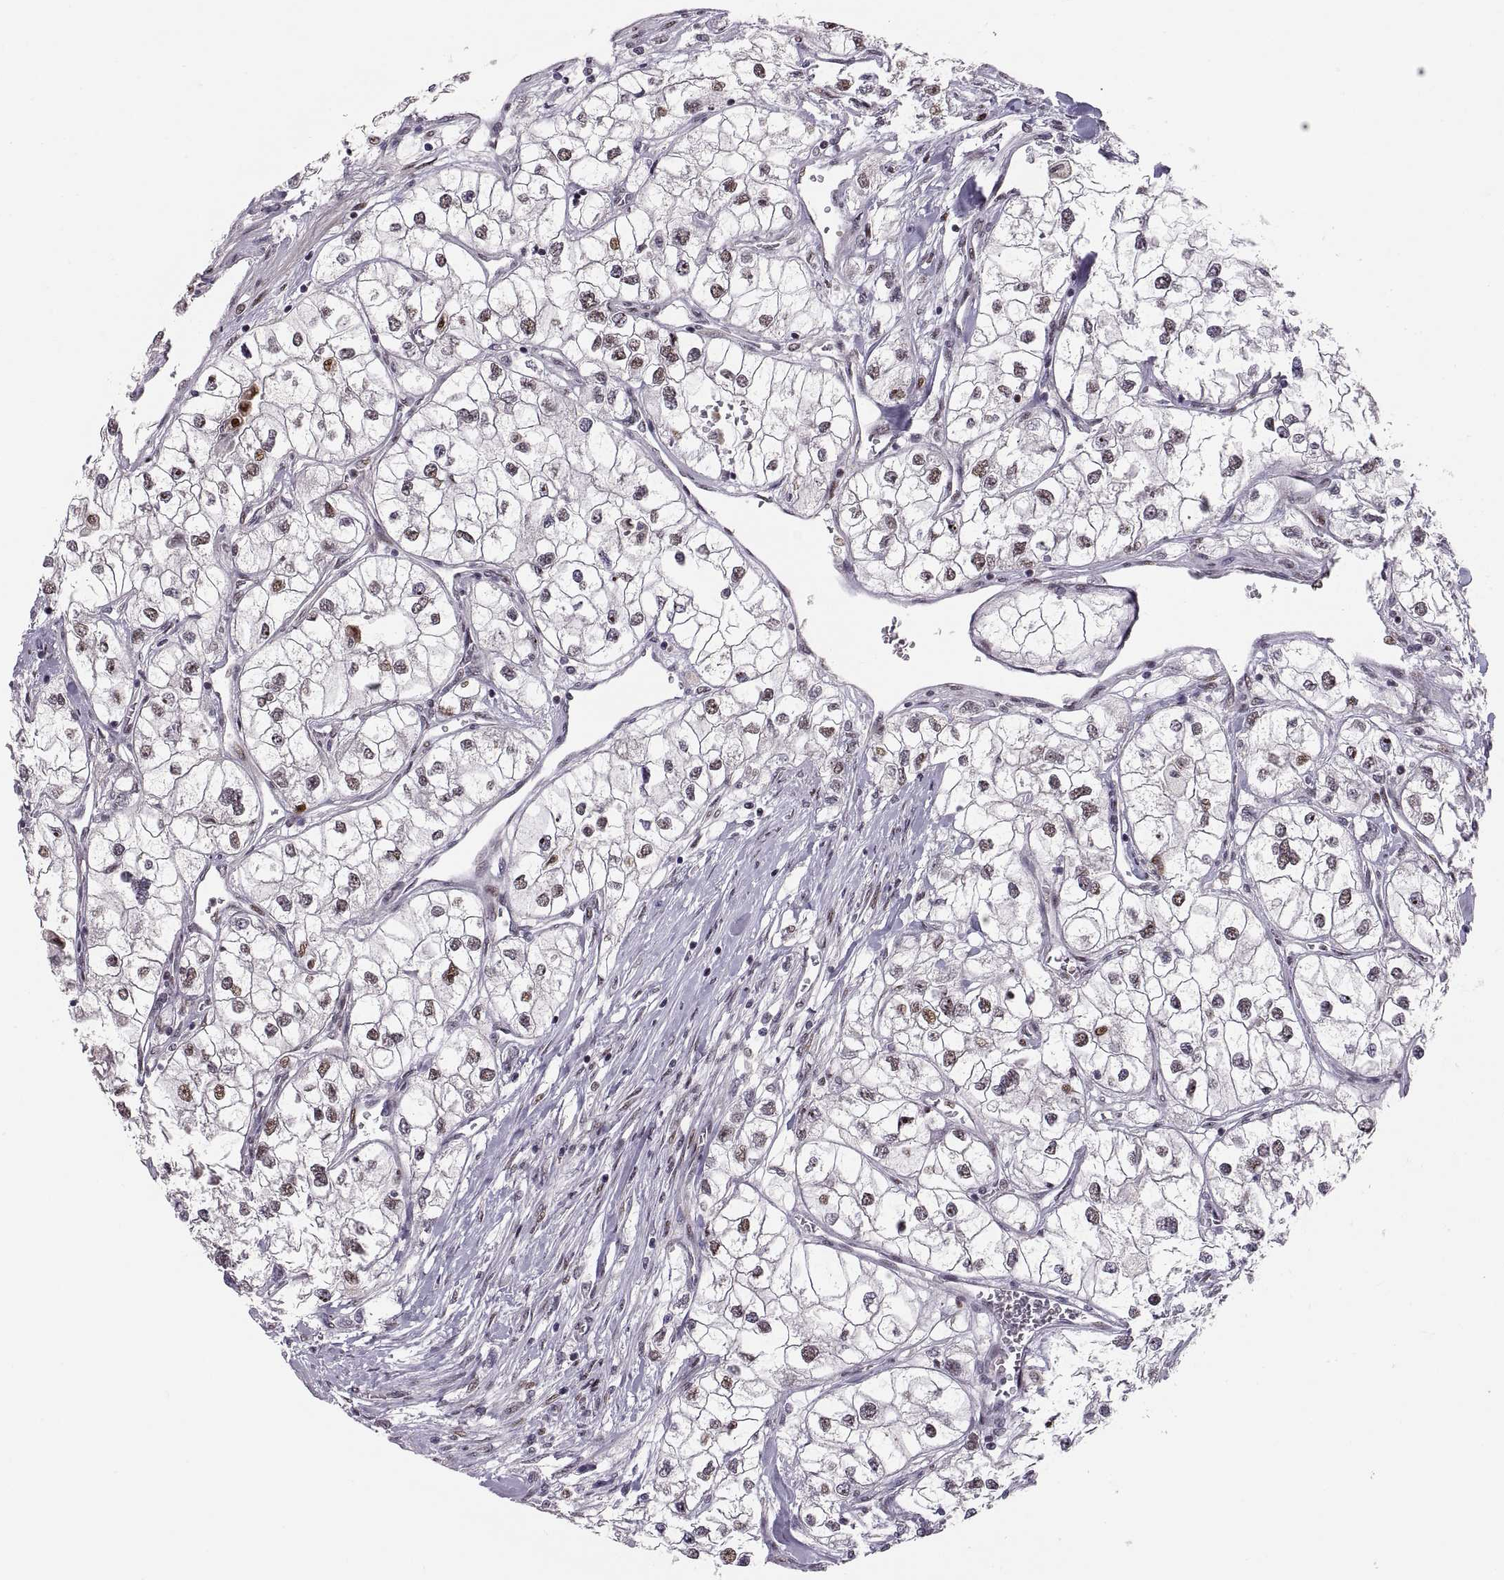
{"staining": {"intensity": "negative", "quantity": "none", "location": "none"}, "tissue": "renal cancer", "cell_type": "Tumor cells", "image_type": "cancer", "snomed": [{"axis": "morphology", "description": "Adenocarcinoma, NOS"}, {"axis": "topography", "description": "Kidney"}], "caption": "This photomicrograph is of adenocarcinoma (renal) stained with immunohistochemistry to label a protein in brown with the nuclei are counter-stained blue. There is no staining in tumor cells.", "gene": "SNAI1", "patient": {"sex": "male", "age": 59}}